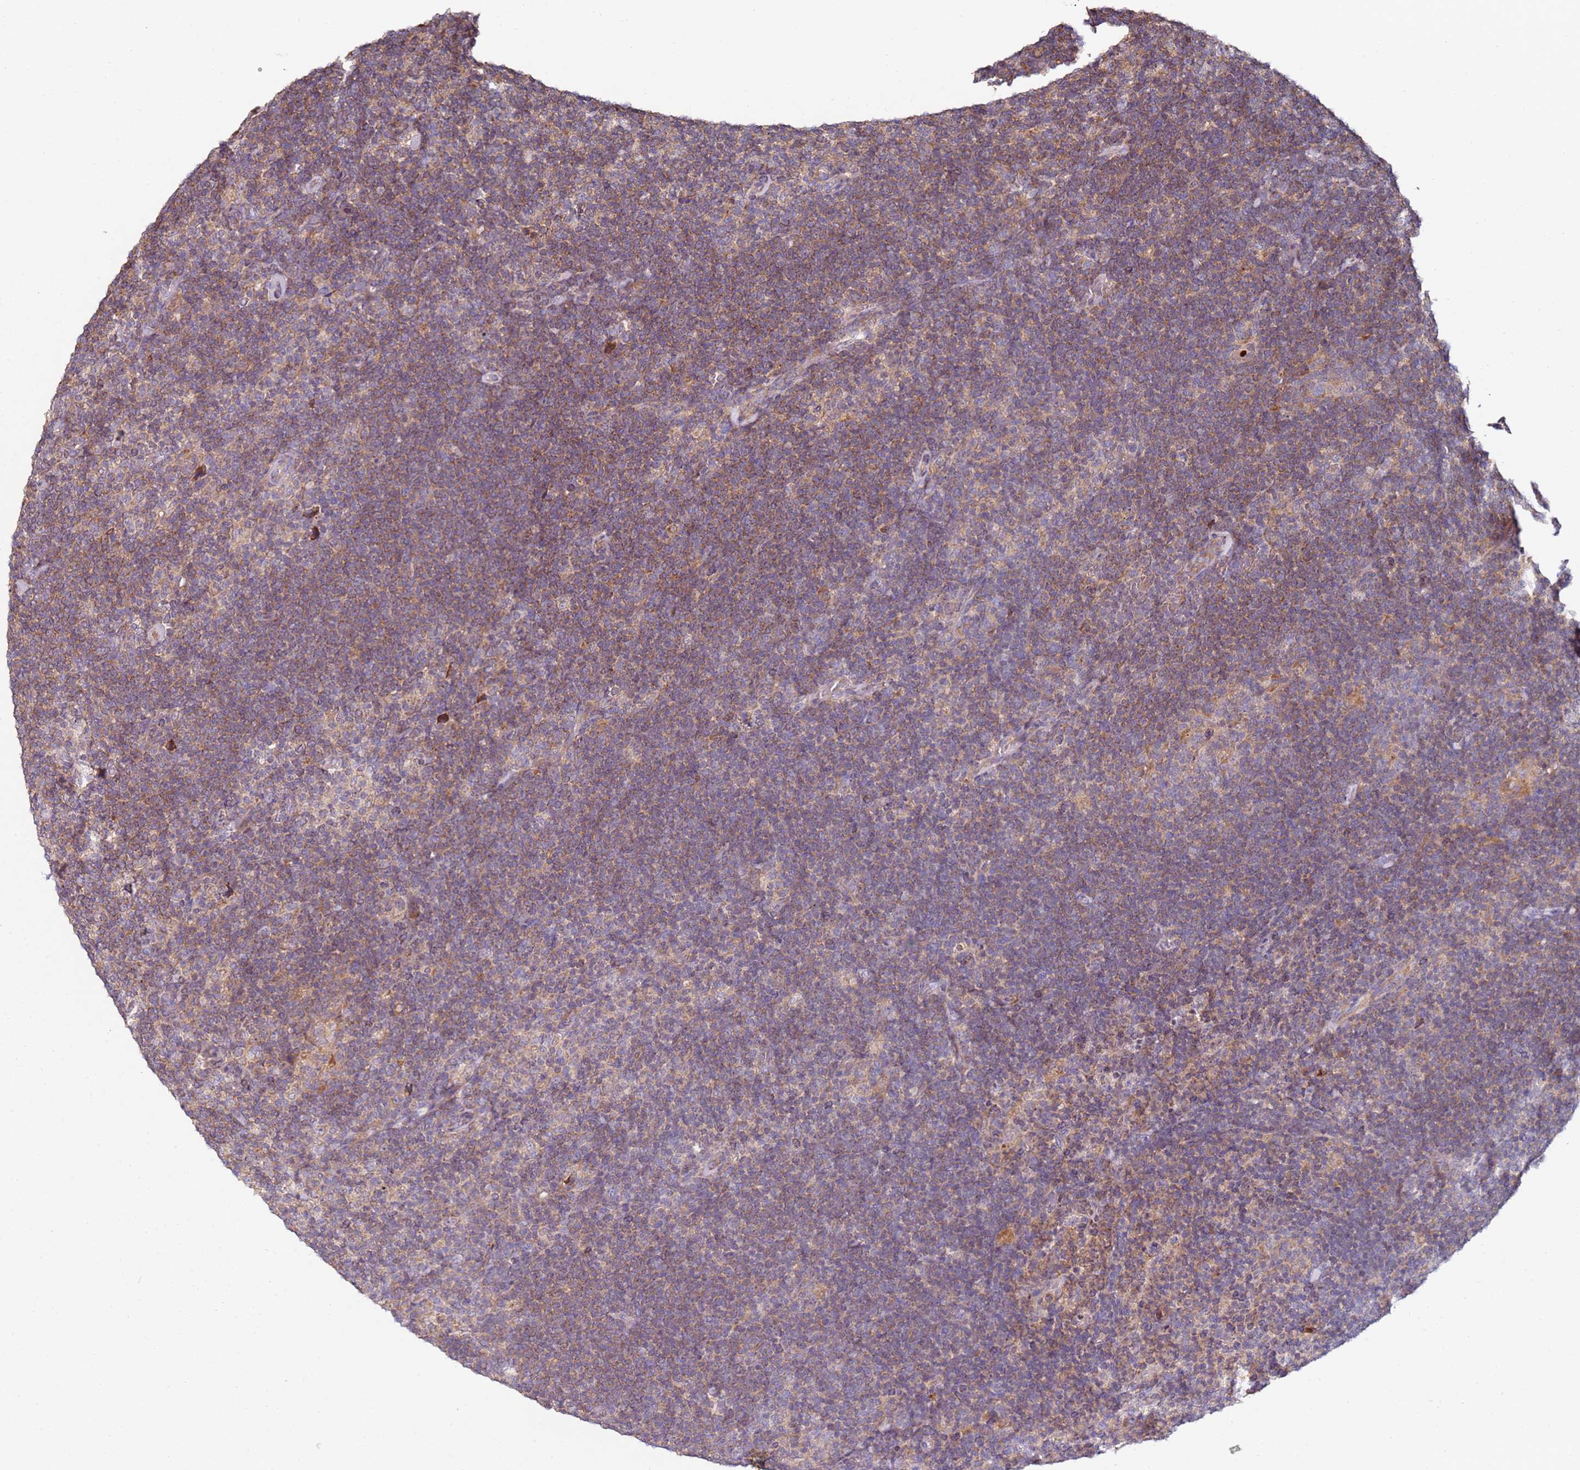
{"staining": {"intensity": "weak", "quantity": ">75%", "location": "cytoplasmic/membranous"}, "tissue": "lymphoma", "cell_type": "Tumor cells", "image_type": "cancer", "snomed": [{"axis": "morphology", "description": "Hodgkin's disease, NOS"}, {"axis": "topography", "description": "Lymph node"}], "caption": "There is low levels of weak cytoplasmic/membranous expression in tumor cells of lymphoma, as demonstrated by immunohistochemical staining (brown color).", "gene": "CNOT9", "patient": {"sex": "female", "age": 57}}